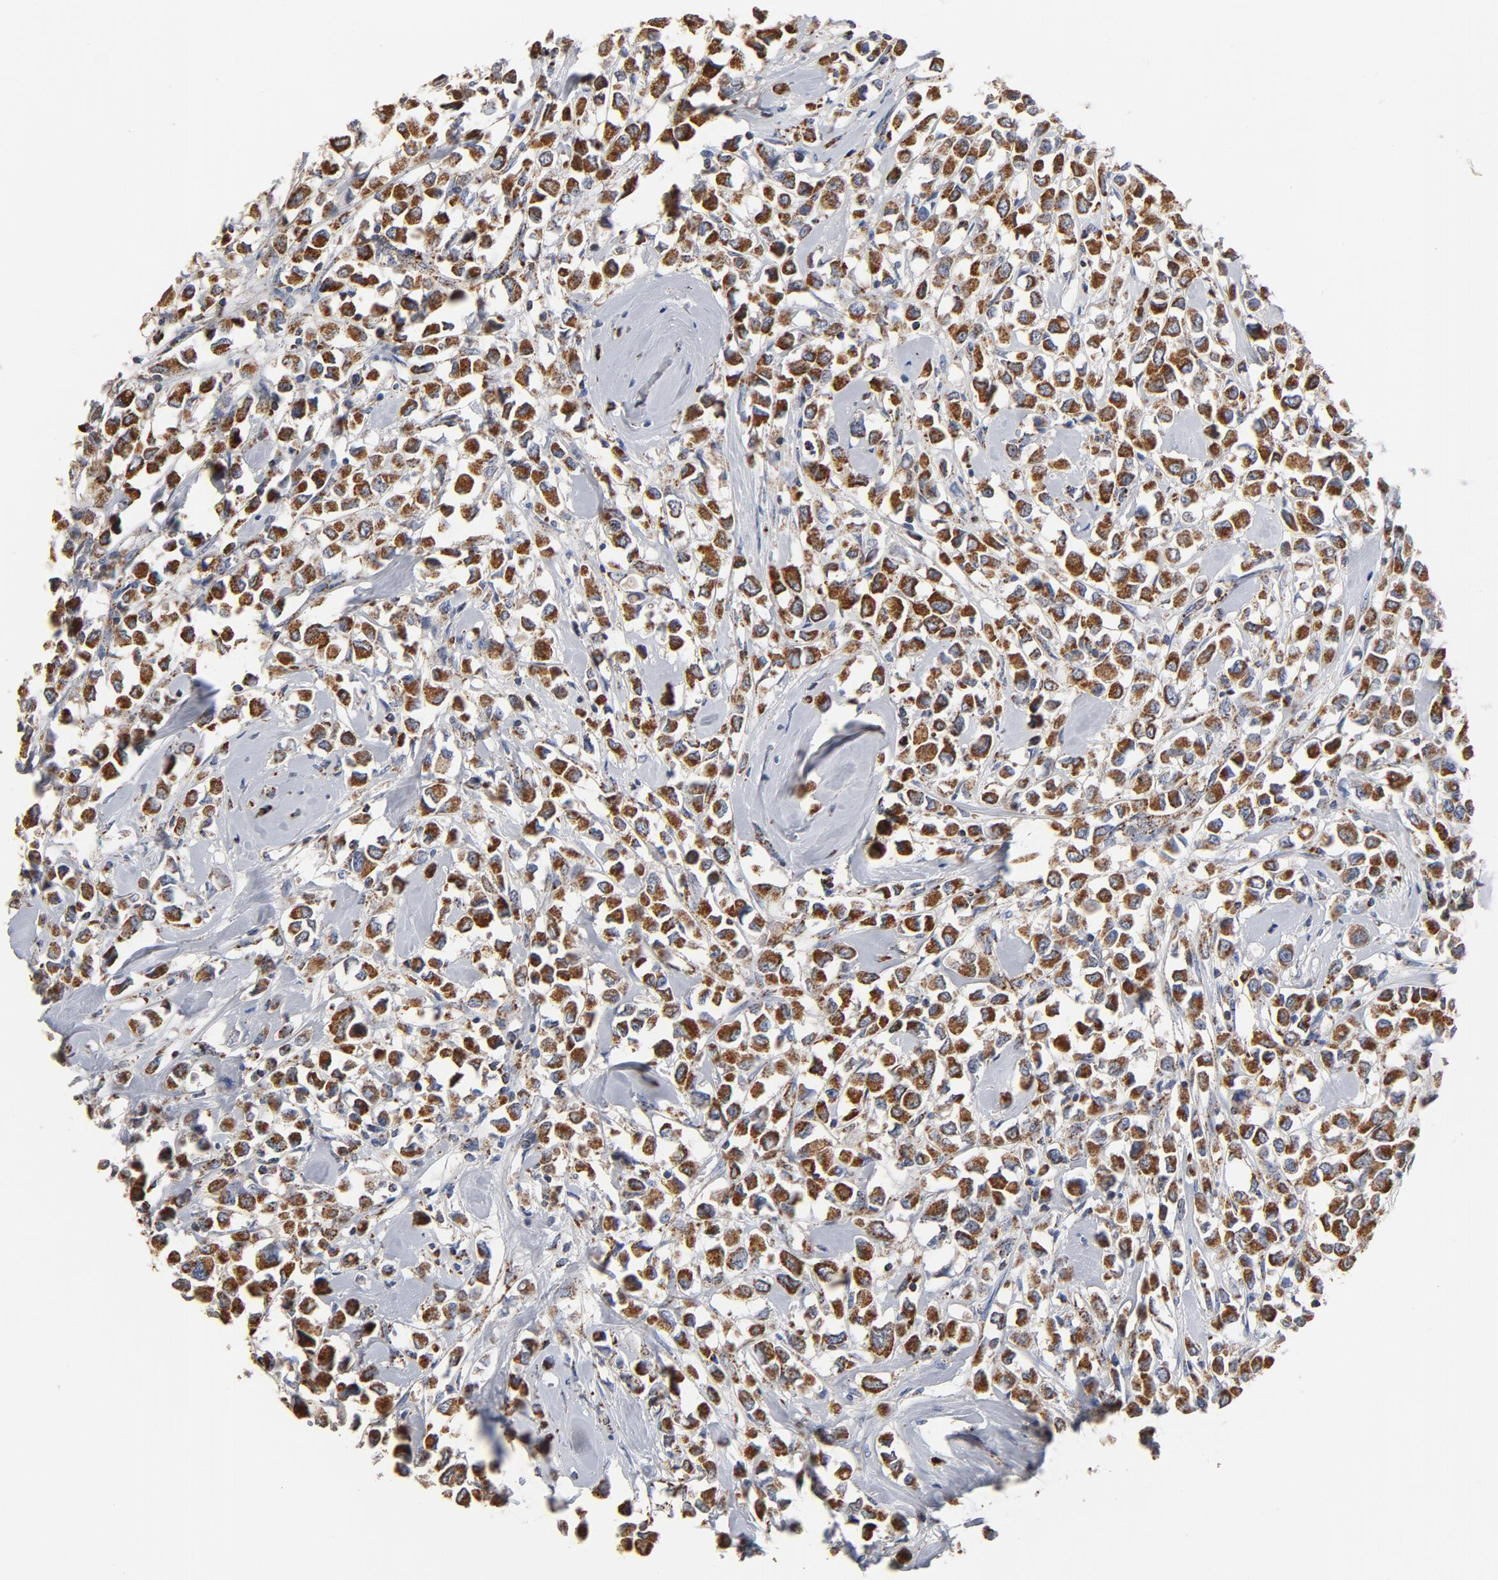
{"staining": {"intensity": "strong", "quantity": ">75%", "location": "cytoplasmic/membranous"}, "tissue": "breast cancer", "cell_type": "Tumor cells", "image_type": "cancer", "snomed": [{"axis": "morphology", "description": "Duct carcinoma"}, {"axis": "topography", "description": "Breast"}], "caption": "Protein expression analysis of breast cancer (infiltrating ductal carcinoma) shows strong cytoplasmic/membranous expression in about >75% of tumor cells. (Stains: DAB (3,3'-diaminobenzidine) in brown, nuclei in blue, Microscopy: brightfield microscopy at high magnification).", "gene": "NDUFV2", "patient": {"sex": "female", "age": 61}}